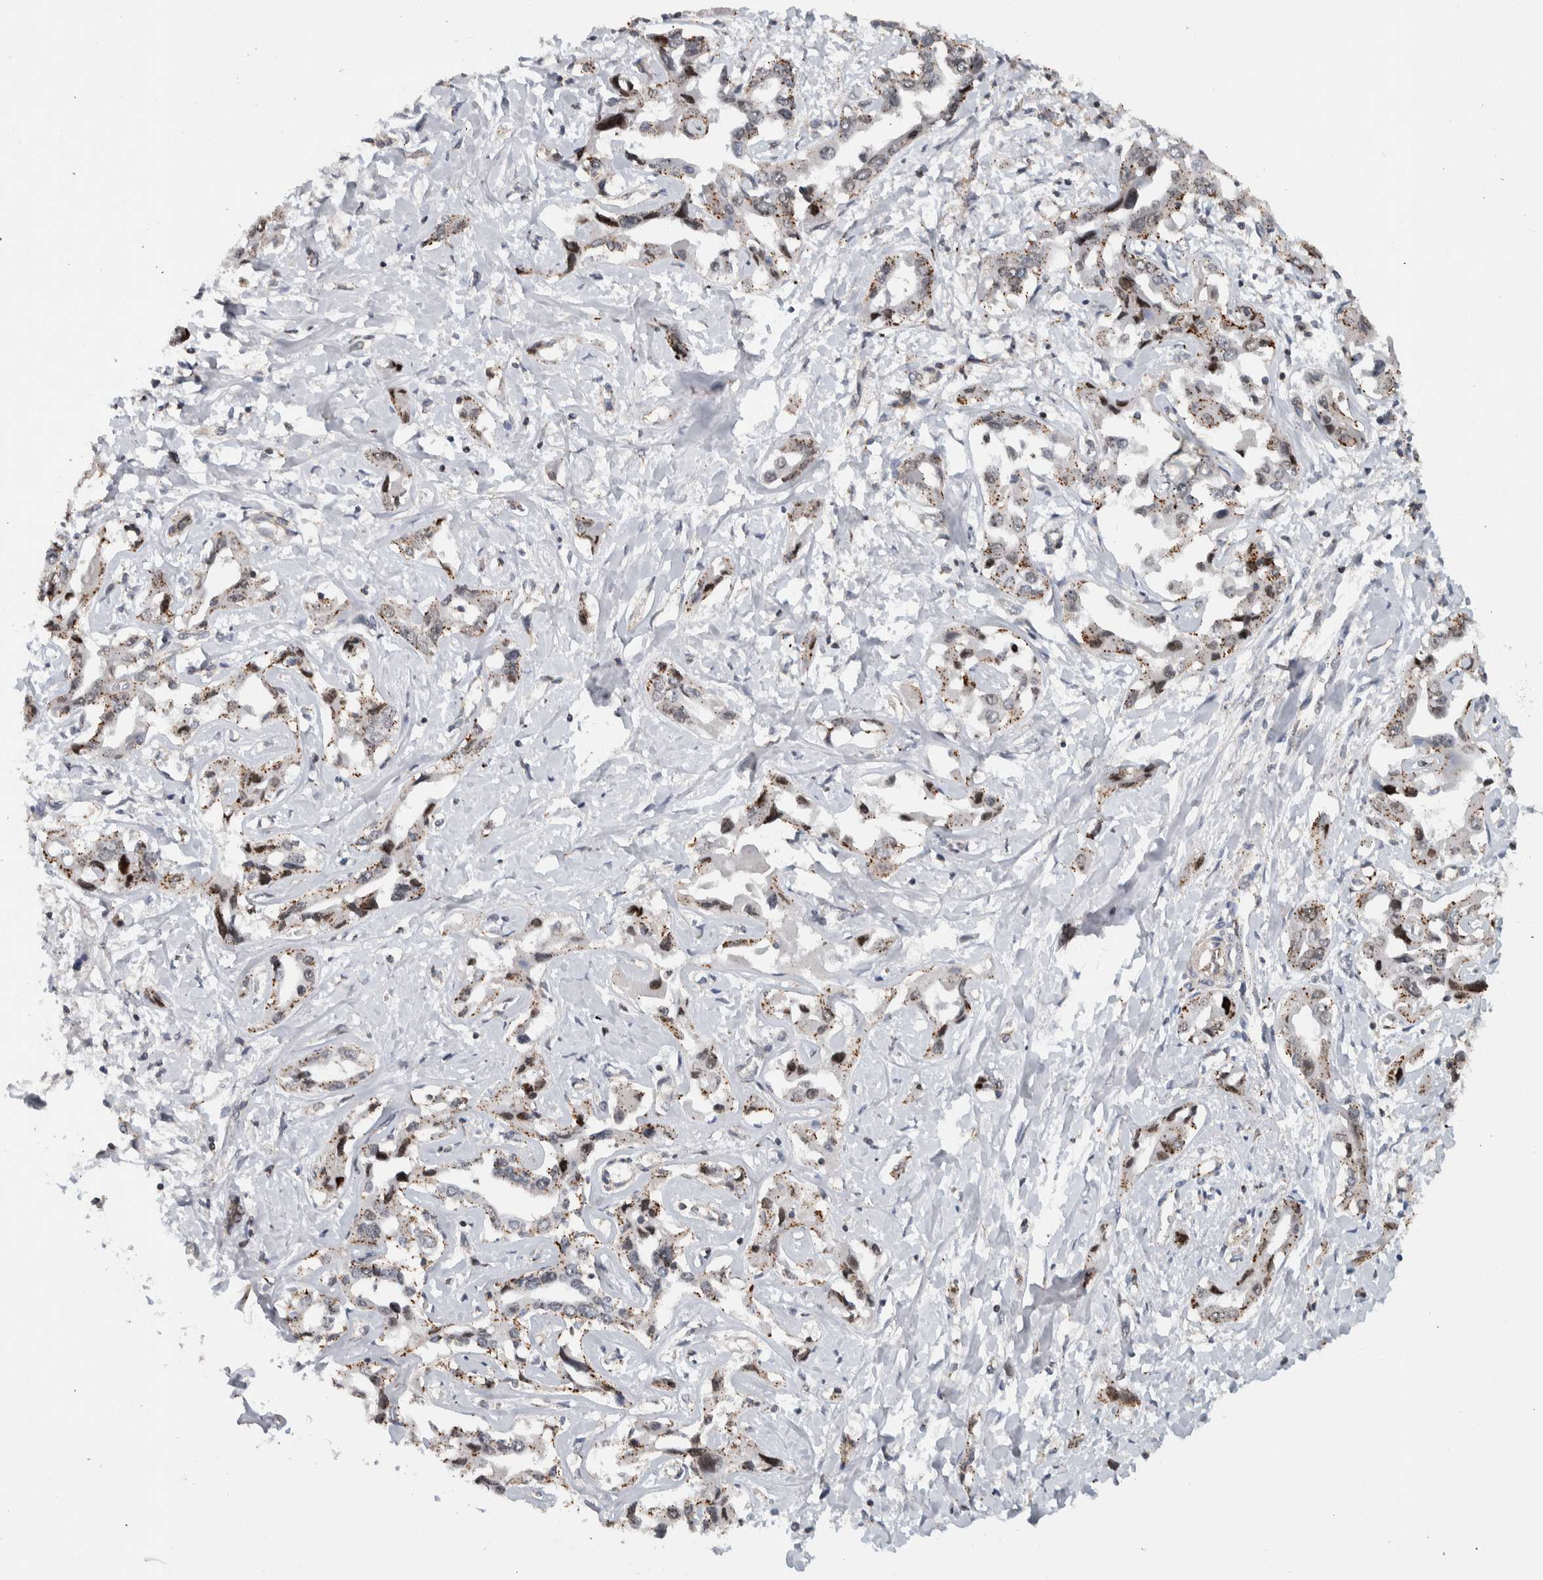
{"staining": {"intensity": "weak", "quantity": "25%-75%", "location": "cytoplasmic/membranous"}, "tissue": "liver cancer", "cell_type": "Tumor cells", "image_type": "cancer", "snomed": [{"axis": "morphology", "description": "Cholangiocarcinoma"}, {"axis": "topography", "description": "Liver"}], "caption": "A histopathology image showing weak cytoplasmic/membranous positivity in approximately 25%-75% of tumor cells in liver cholangiocarcinoma, as visualized by brown immunohistochemical staining.", "gene": "MSL1", "patient": {"sex": "male", "age": 59}}